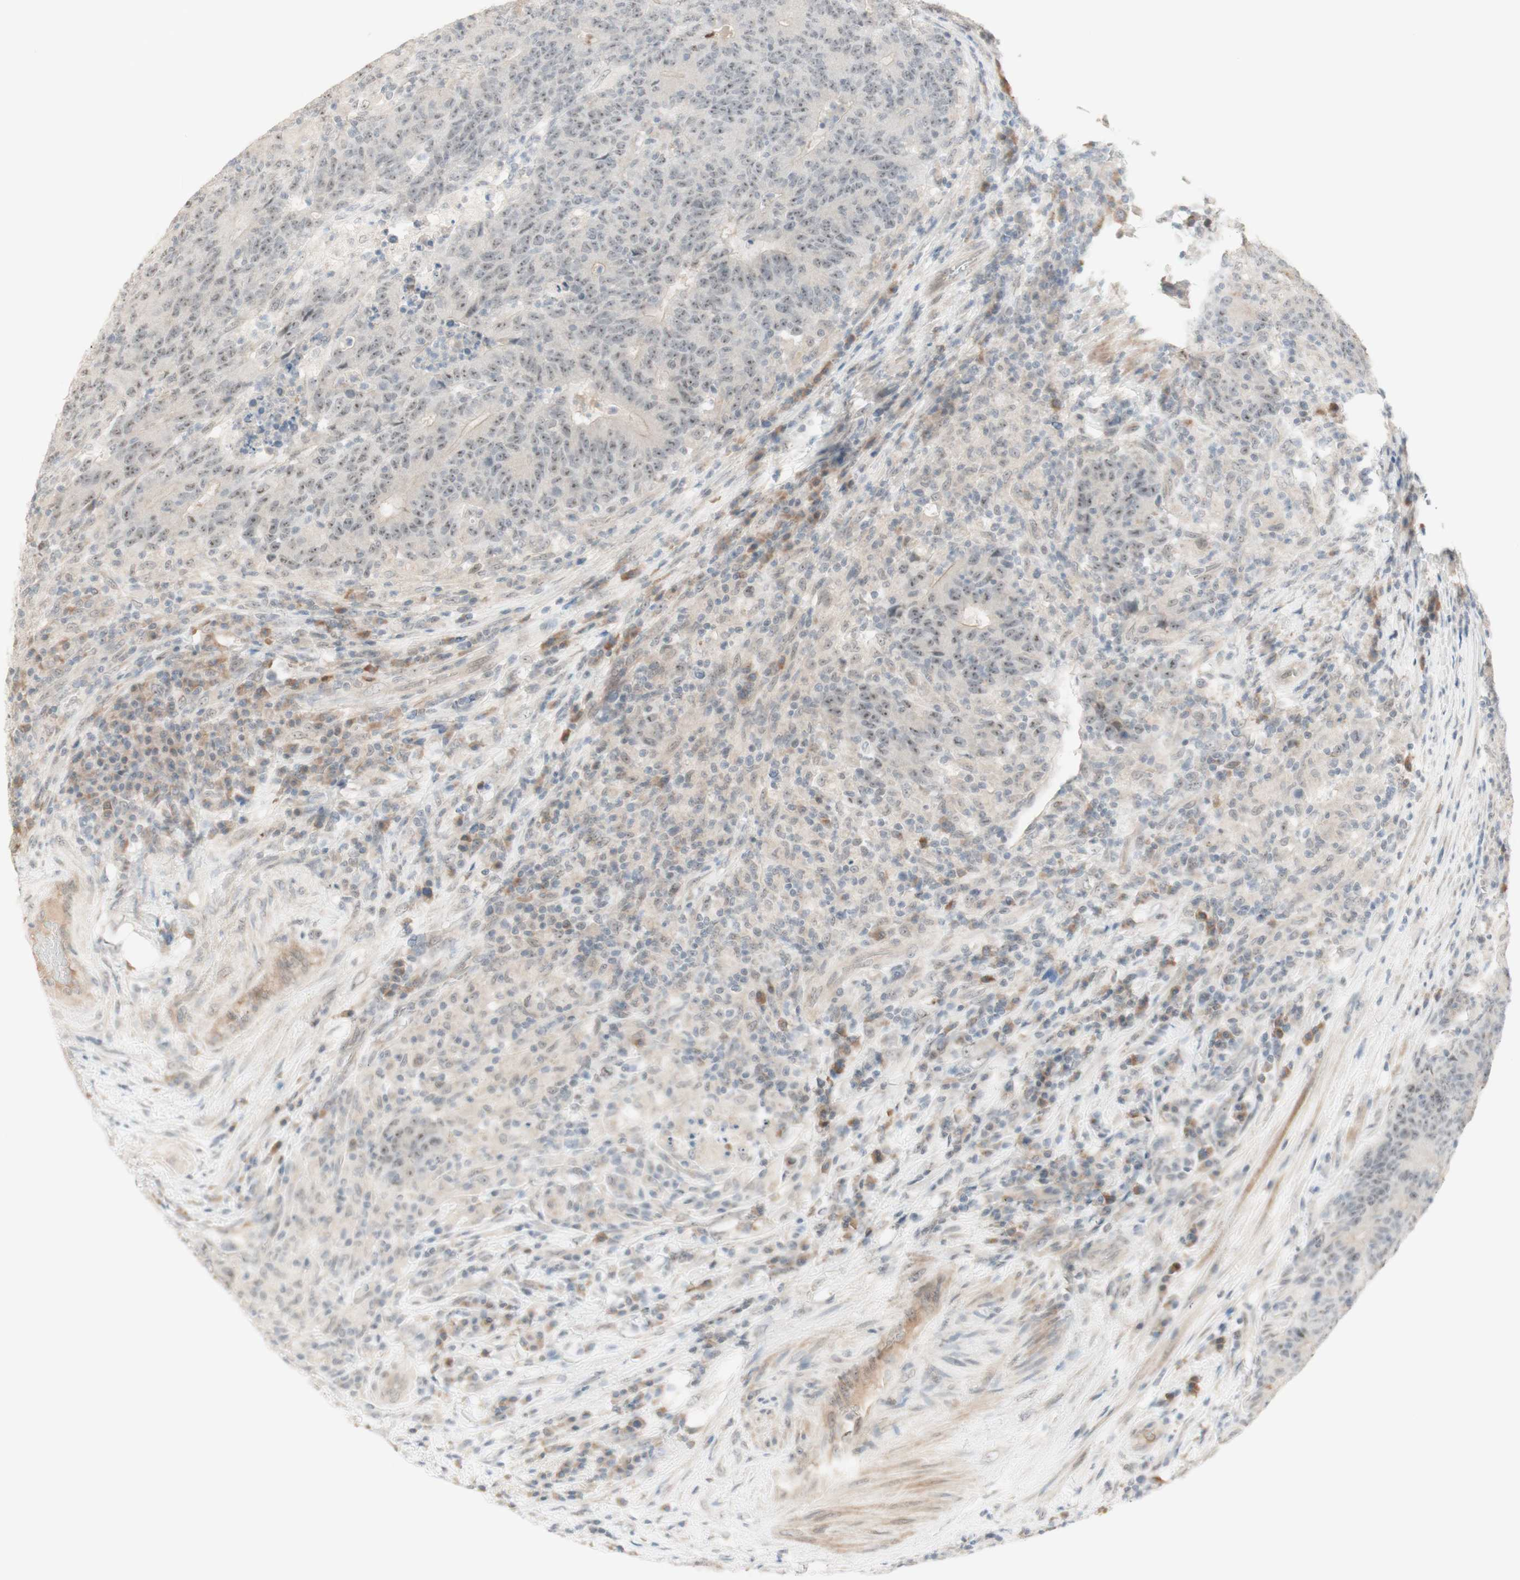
{"staining": {"intensity": "weak", "quantity": ">75%", "location": "nuclear"}, "tissue": "colorectal cancer", "cell_type": "Tumor cells", "image_type": "cancer", "snomed": [{"axis": "morphology", "description": "Normal tissue, NOS"}, {"axis": "morphology", "description": "Adenocarcinoma, NOS"}, {"axis": "topography", "description": "Colon"}], "caption": "Protein staining displays weak nuclear positivity in about >75% of tumor cells in colorectal cancer (adenocarcinoma).", "gene": "PLCD4", "patient": {"sex": "female", "age": 75}}